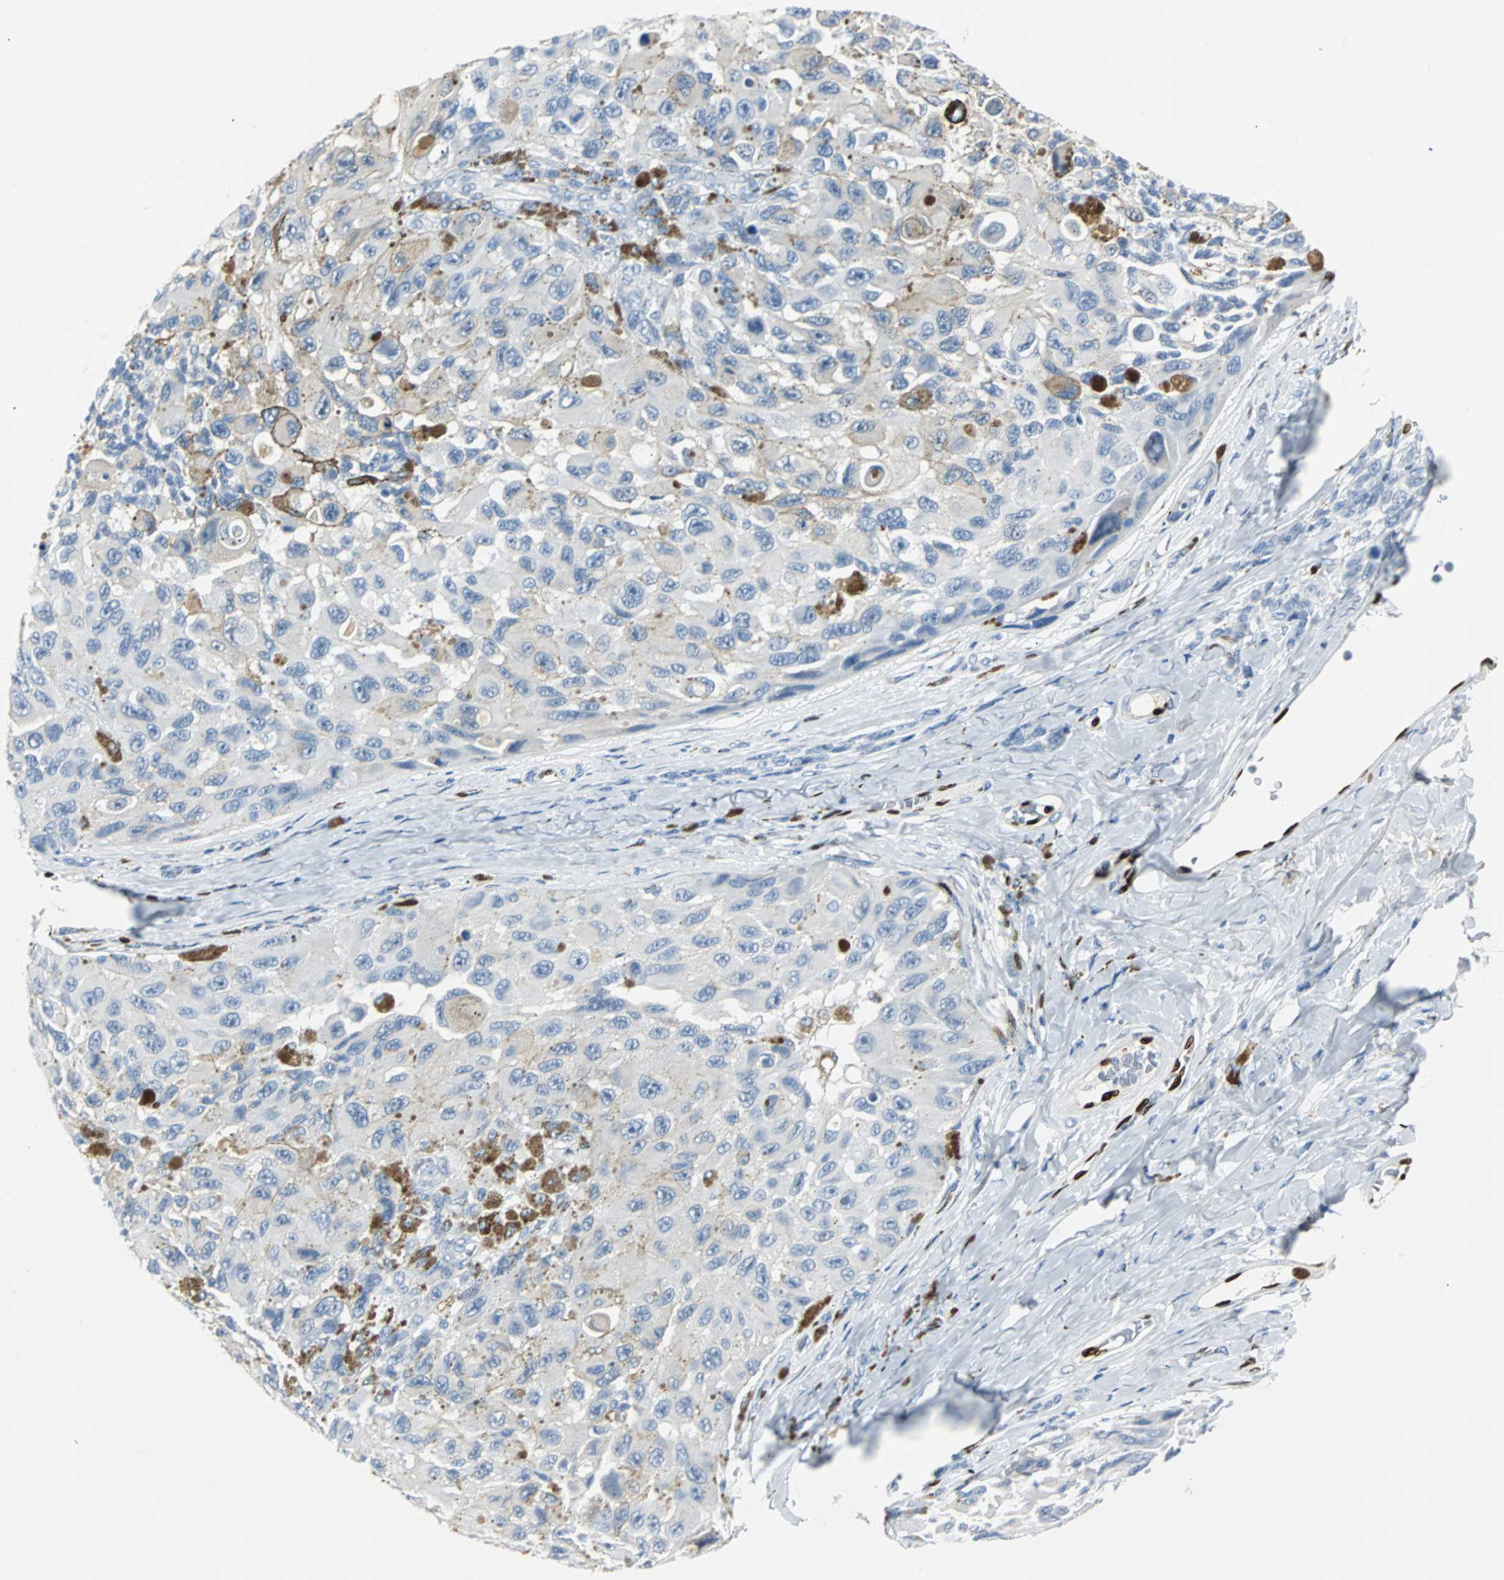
{"staining": {"intensity": "negative", "quantity": "none", "location": "none"}, "tissue": "melanoma", "cell_type": "Tumor cells", "image_type": "cancer", "snomed": [{"axis": "morphology", "description": "Malignant melanoma, NOS"}, {"axis": "topography", "description": "Skin"}], "caption": "This photomicrograph is of malignant melanoma stained with immunohistochemistry (IHC) to label a protein in brown with the nuclei are counter-stained blue. There is no expression in tumor cells.", "gene": "IL33", "patient": {"sex": "female", "age": 73}}